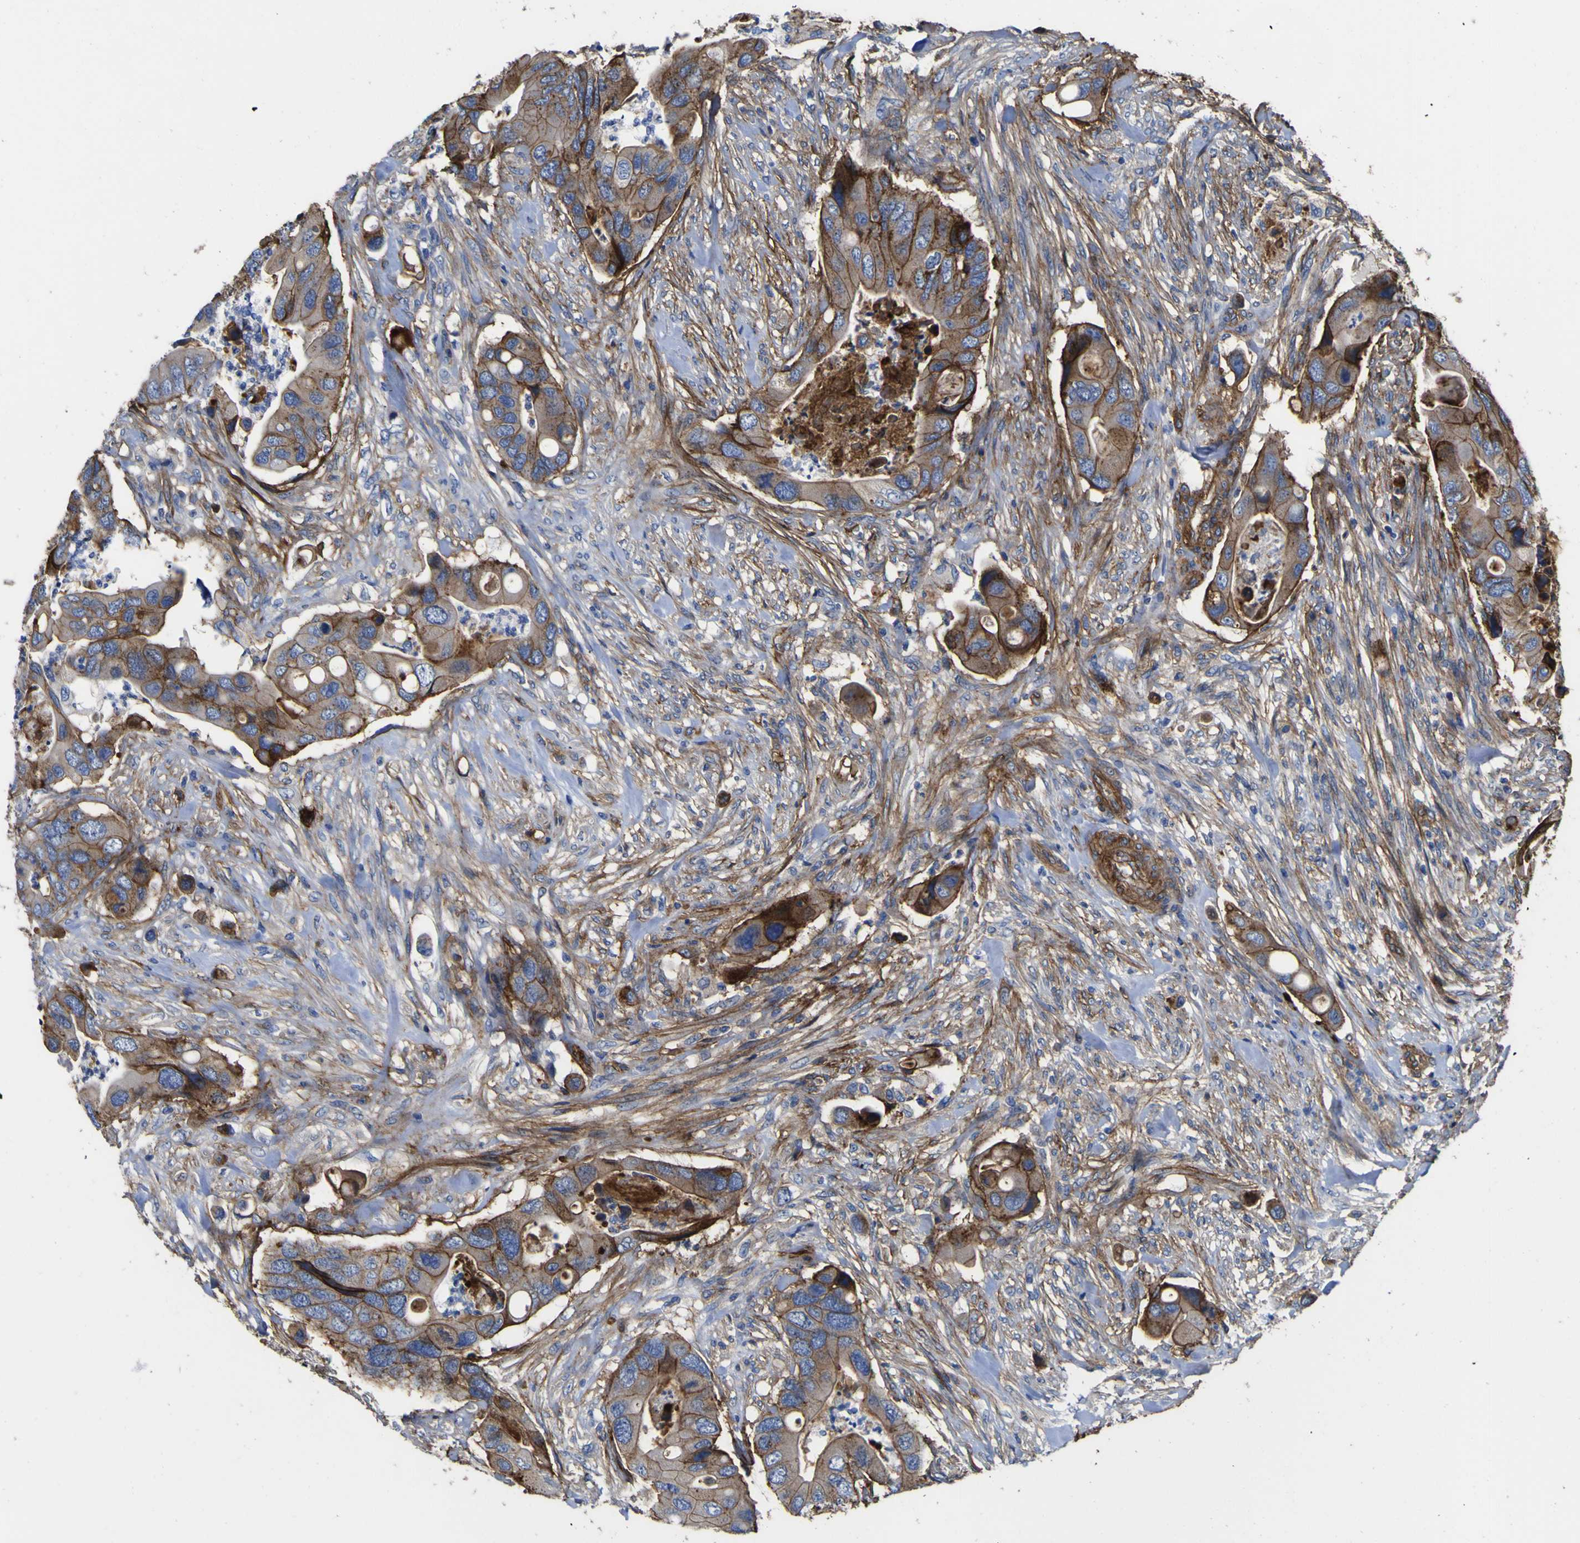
{"staining": {"intensity": "moderate", "quantity": ">75%", "location": "cytoplasmic/membranous"}, "tissue": "colorectal cancer", "cell_type": "Tumor cells", "image_type": "cancer", "snomed": [{"axis": "morphology", "description": "Adenocarcinoma, NOS"}, {"axis": "topography", "description": "Rectum"}], "caption": "Colorectal cancer stained with a brown dye demonstrates moderate cytoplasmic/membranous positive expression in about >75% of tumor cells.", "gene": "CD151", "patient": {"sex": "female", "age": 57}}